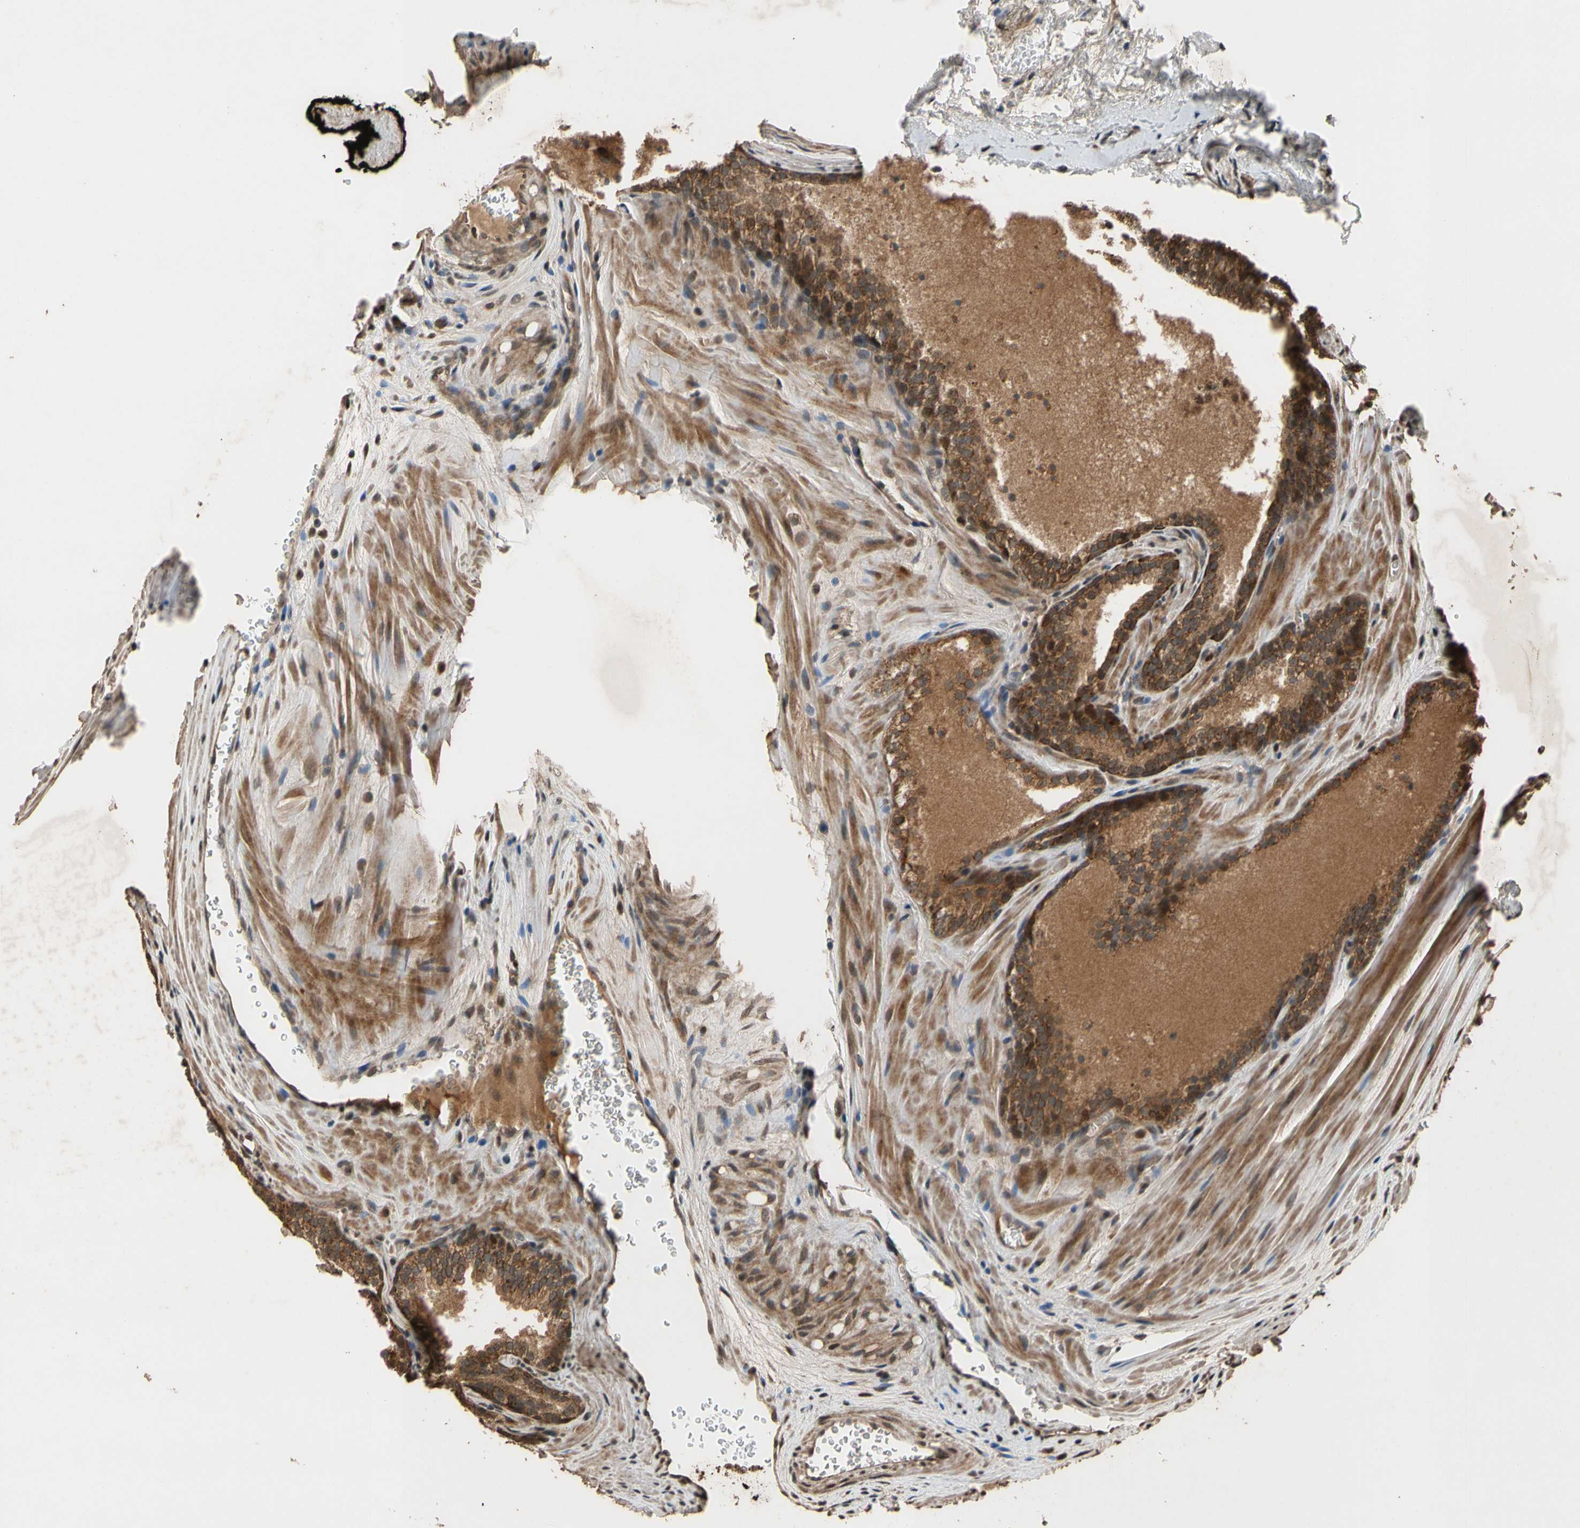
{"staining": {"intensity": "strong", "quantity": ">75%", "location": "cytoplasmic/membranous"}, "tissue": "prostate cancer", "cell_type": "Tumor cells", "image_type": "cancer", "snomed": [{"axis": "morphology", "description": "Adenocarcinoma, Low grade"}, {"axis": "topography", "description": "Prostate"}], "caption": "Human adenocarcinoma (low-grade) (prostate) stained with a protein marker reveals strong staining in tumor cells.", "gene": "TMEM230", "patient": {"sex": "male", "age": 60}}